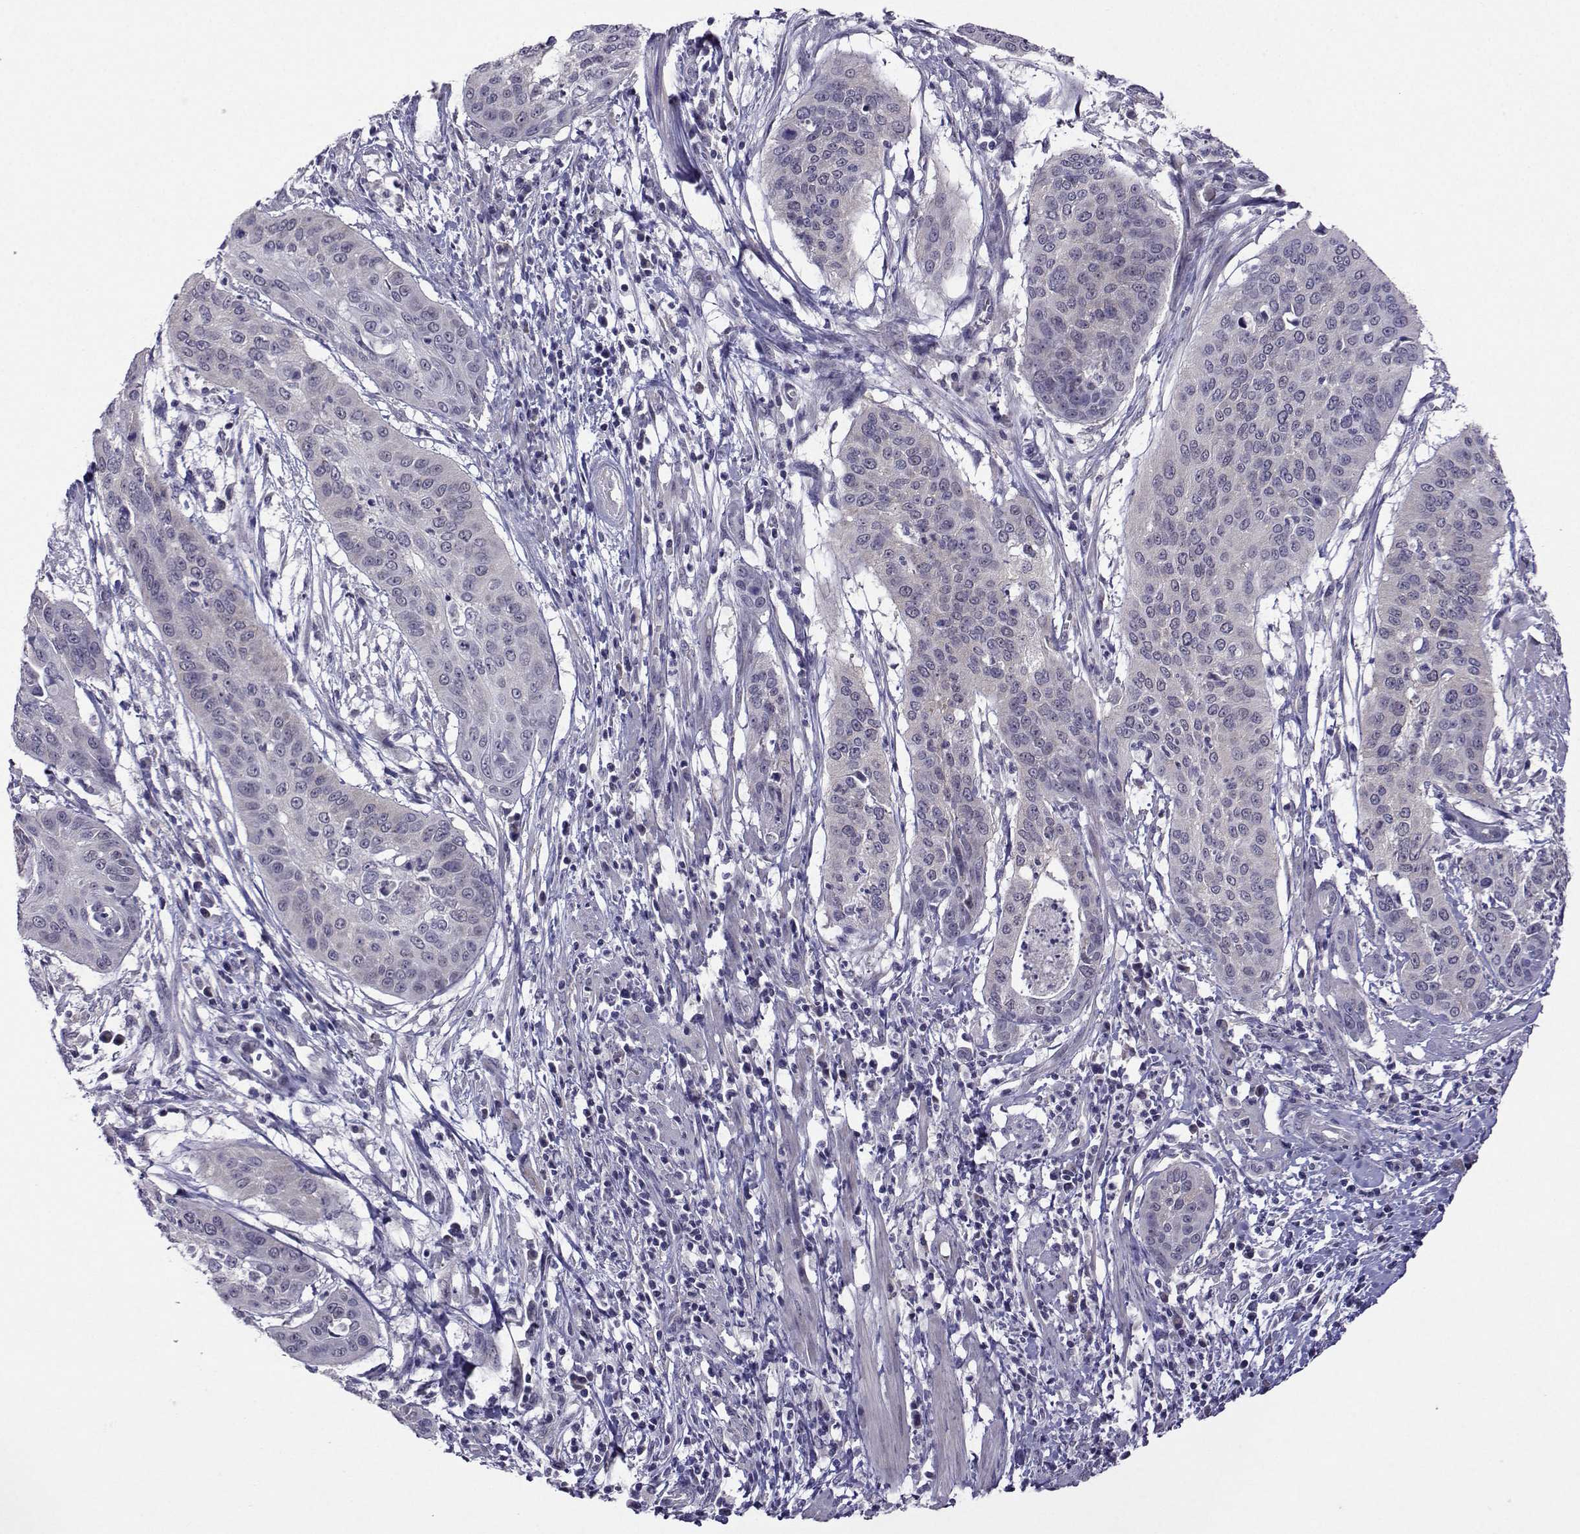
{"staining": {"intensity": "negative", "quantity": "none", "location": "none"}, "tissue": "cervical cancer", "cell_type": "Tumor cells", "image_type": "cancer", "snomed": [{"axis": "morphology", "description": "Squamous cell carcinoma, NOS"}, {"axis": "topography", "description": "Cervix"}], "caption": "Protein analysis of cervical cancer demonstrates no significant expression in tumor cells.", "gene": "DDX20", "patient": {"sex": "female", "age": 39}}